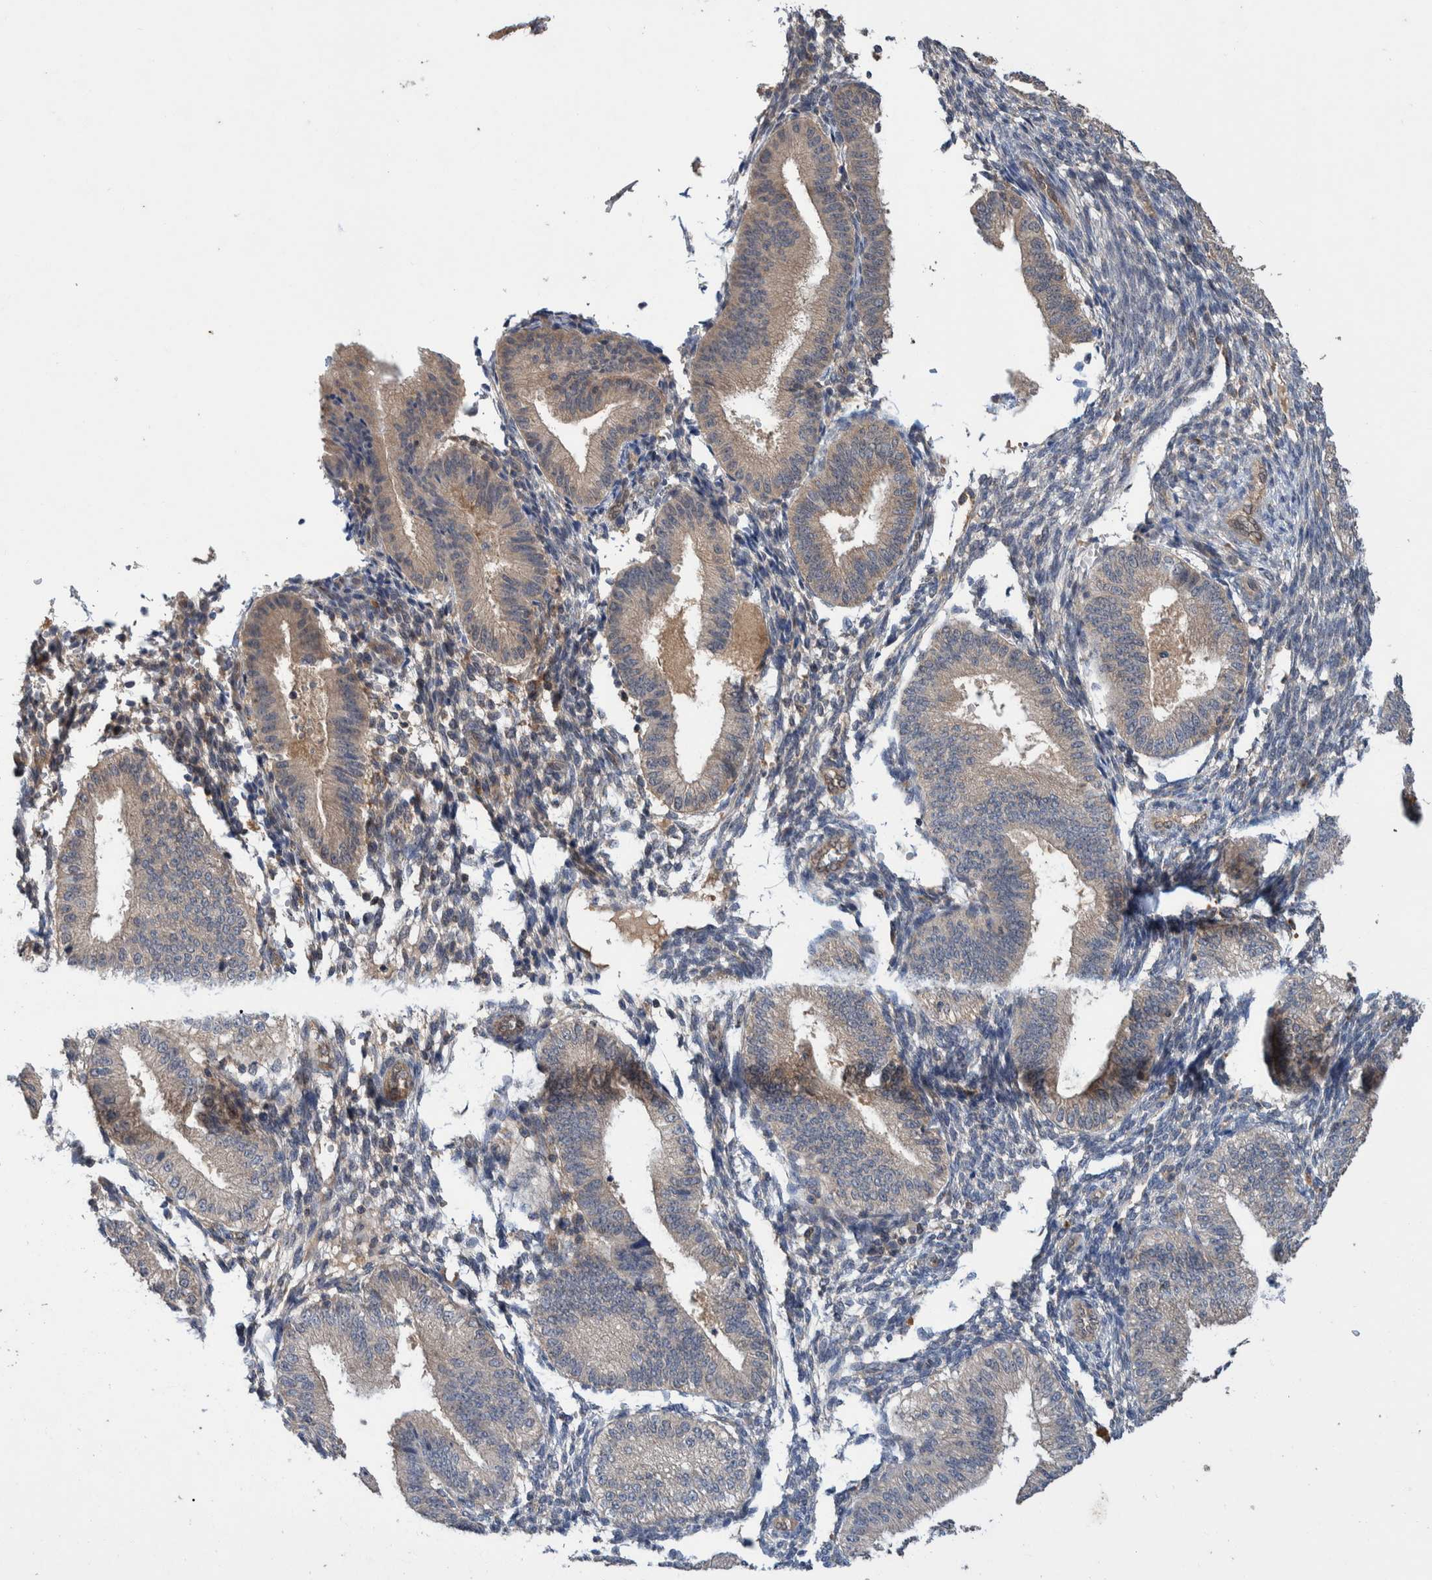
{"staining": {"intensity": "negative", "quantity": "none", "location": "none"}, "tissue": "endometrium", "cell_type": "Cells in endometrial stroma", "image_type": "normal", "snomed": [{"axis": "morphology", "description": "Normal tissue, NOS"}, {"axis": "topography", "description": "Endometrium"}], "caption": "Immunohistochemistry histopathology image of benign human endometrium stained for a protein (brown), which displays no positivity in cells in endometrial stroma.", "gene": "PLPBP", "patient": {"sex": "female", "age": 39}}